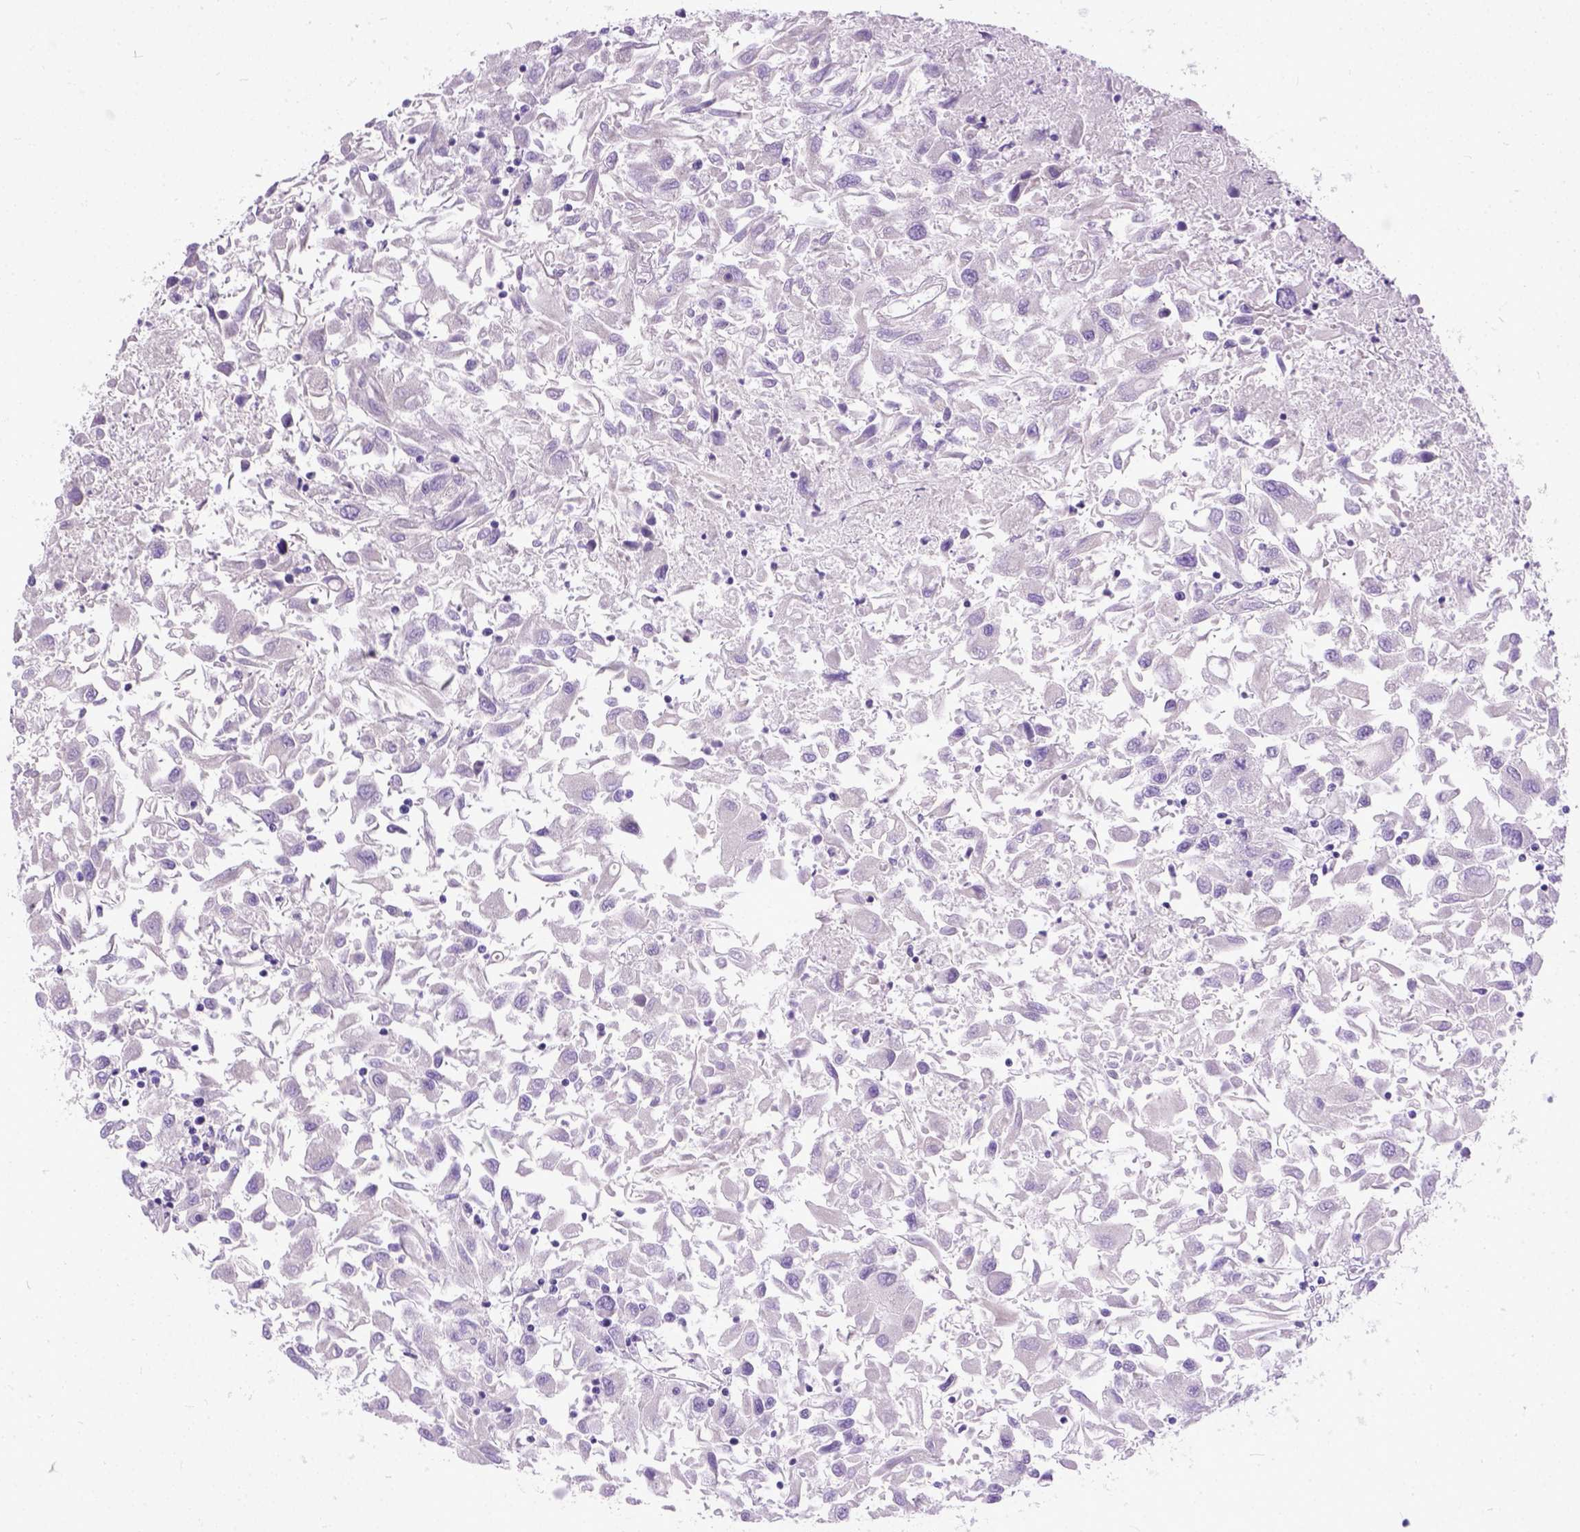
{"staining": {"intensity": "negative", "quantity": "none", "location": "none"}, "tissue": "renal cancer", "cell_type": "Tumor cells", "image_type": "cancer", "snomed": [{"axis": "morphology", "description": "Adenocarcinoma, NOS"}, {"axis": "topography", "description": "Kidney"}], "caption": "IHC of adenocarcinoma (renal) shows no staining in tumor cells.", "gene": "PLK5", "patient": {"sex": "female", "age": 76}}